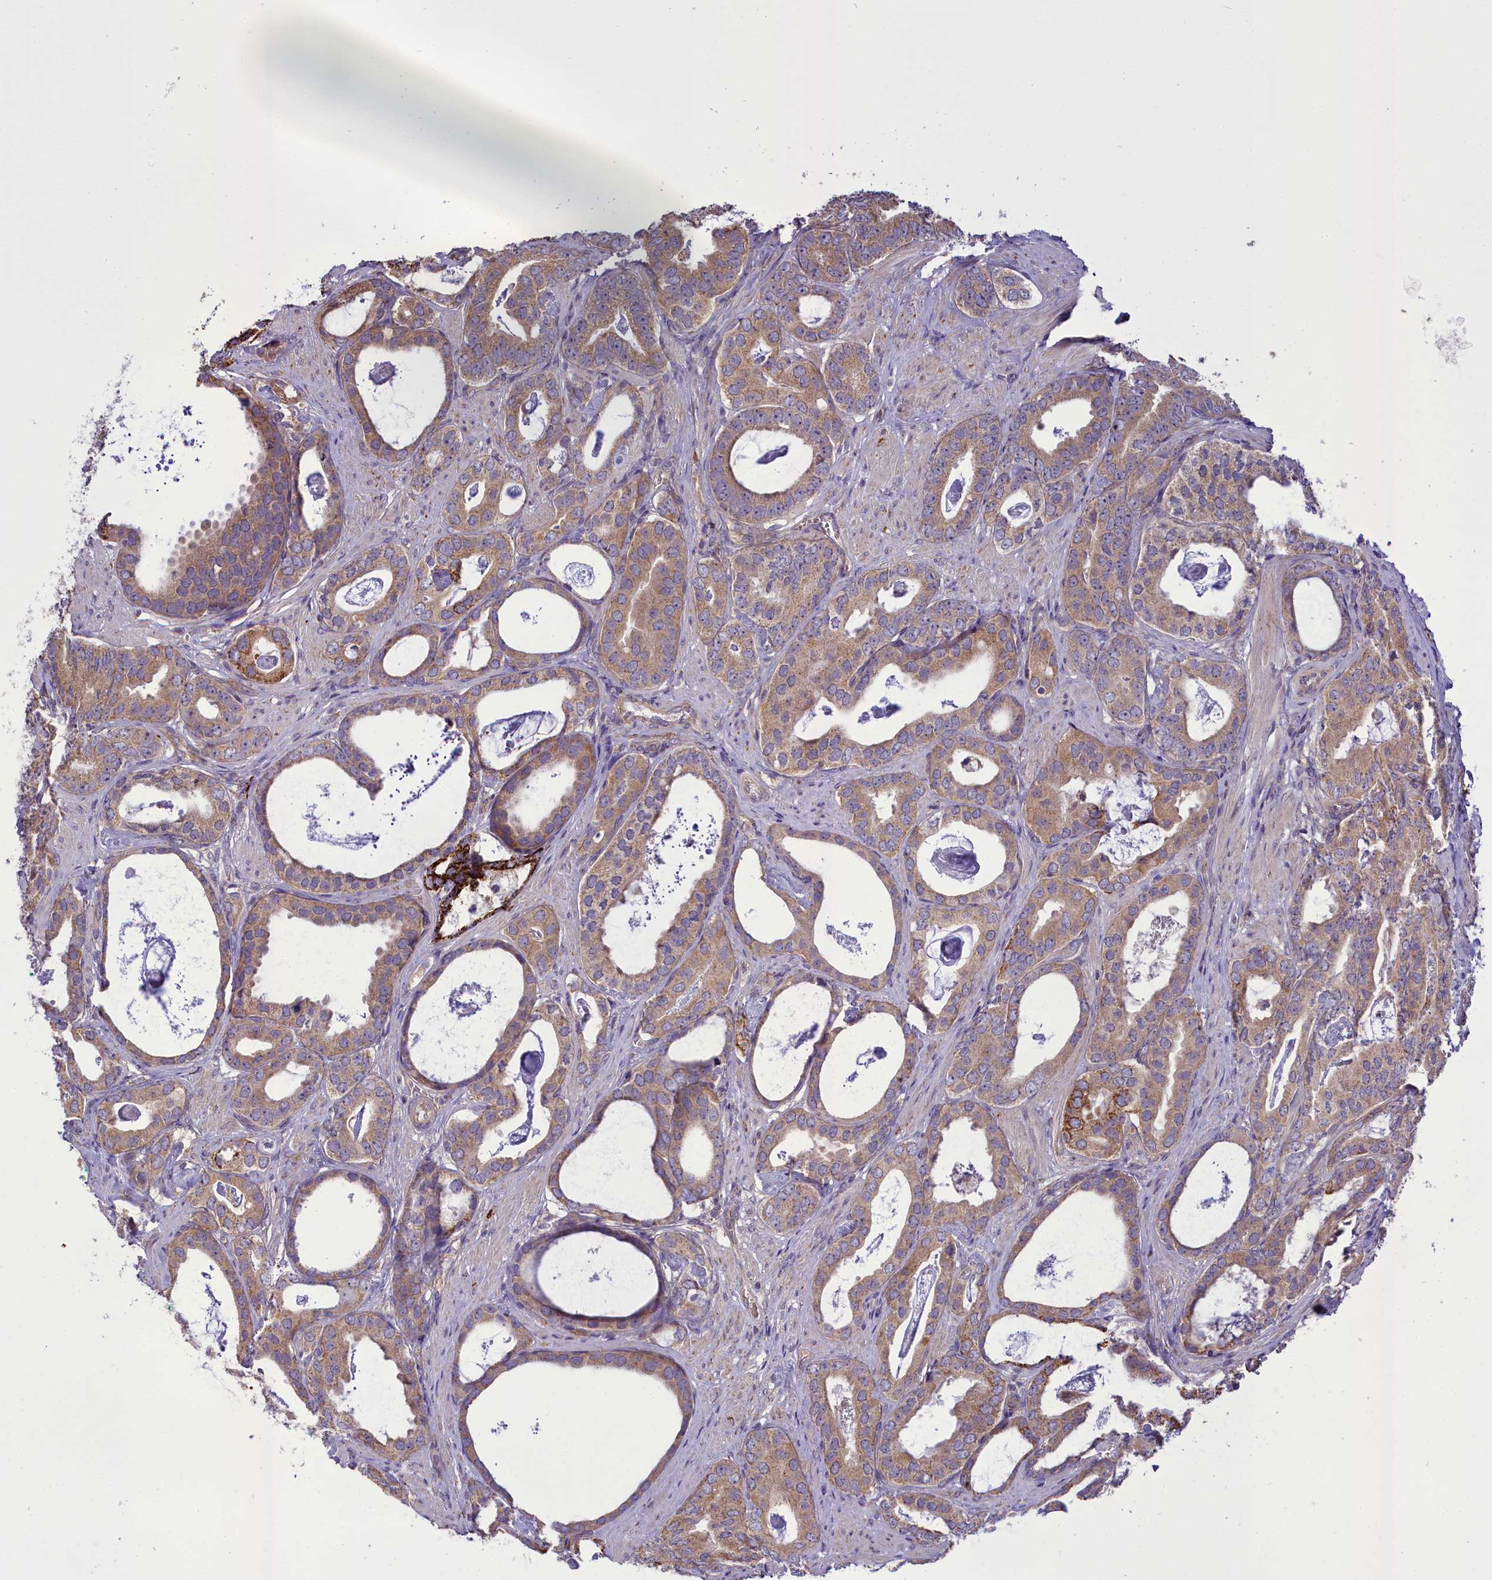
{"staining": {"intensity": "moderate", "quantity": ">75%", "location": "cytoplasmic/membranous"}, "tissue": "prostate cancer", "cell_type": "Tumor cells", "image_type": "cancer", "snomed": [{"axis": "morphology", "description": "Adenocarcinoma, Low grade"}, {"axis": "topography", "description": "Prostate"}], "caption": "Moderate cytoplasmic/membranous staining for a protein is seen in approximately >75% of tumor cells of low-grade adenocarcinoma (prostate) using immunohistochemistry (IHC).", "gene": "TBC1D24", "patient": {"sex": "male", "age": 71}}